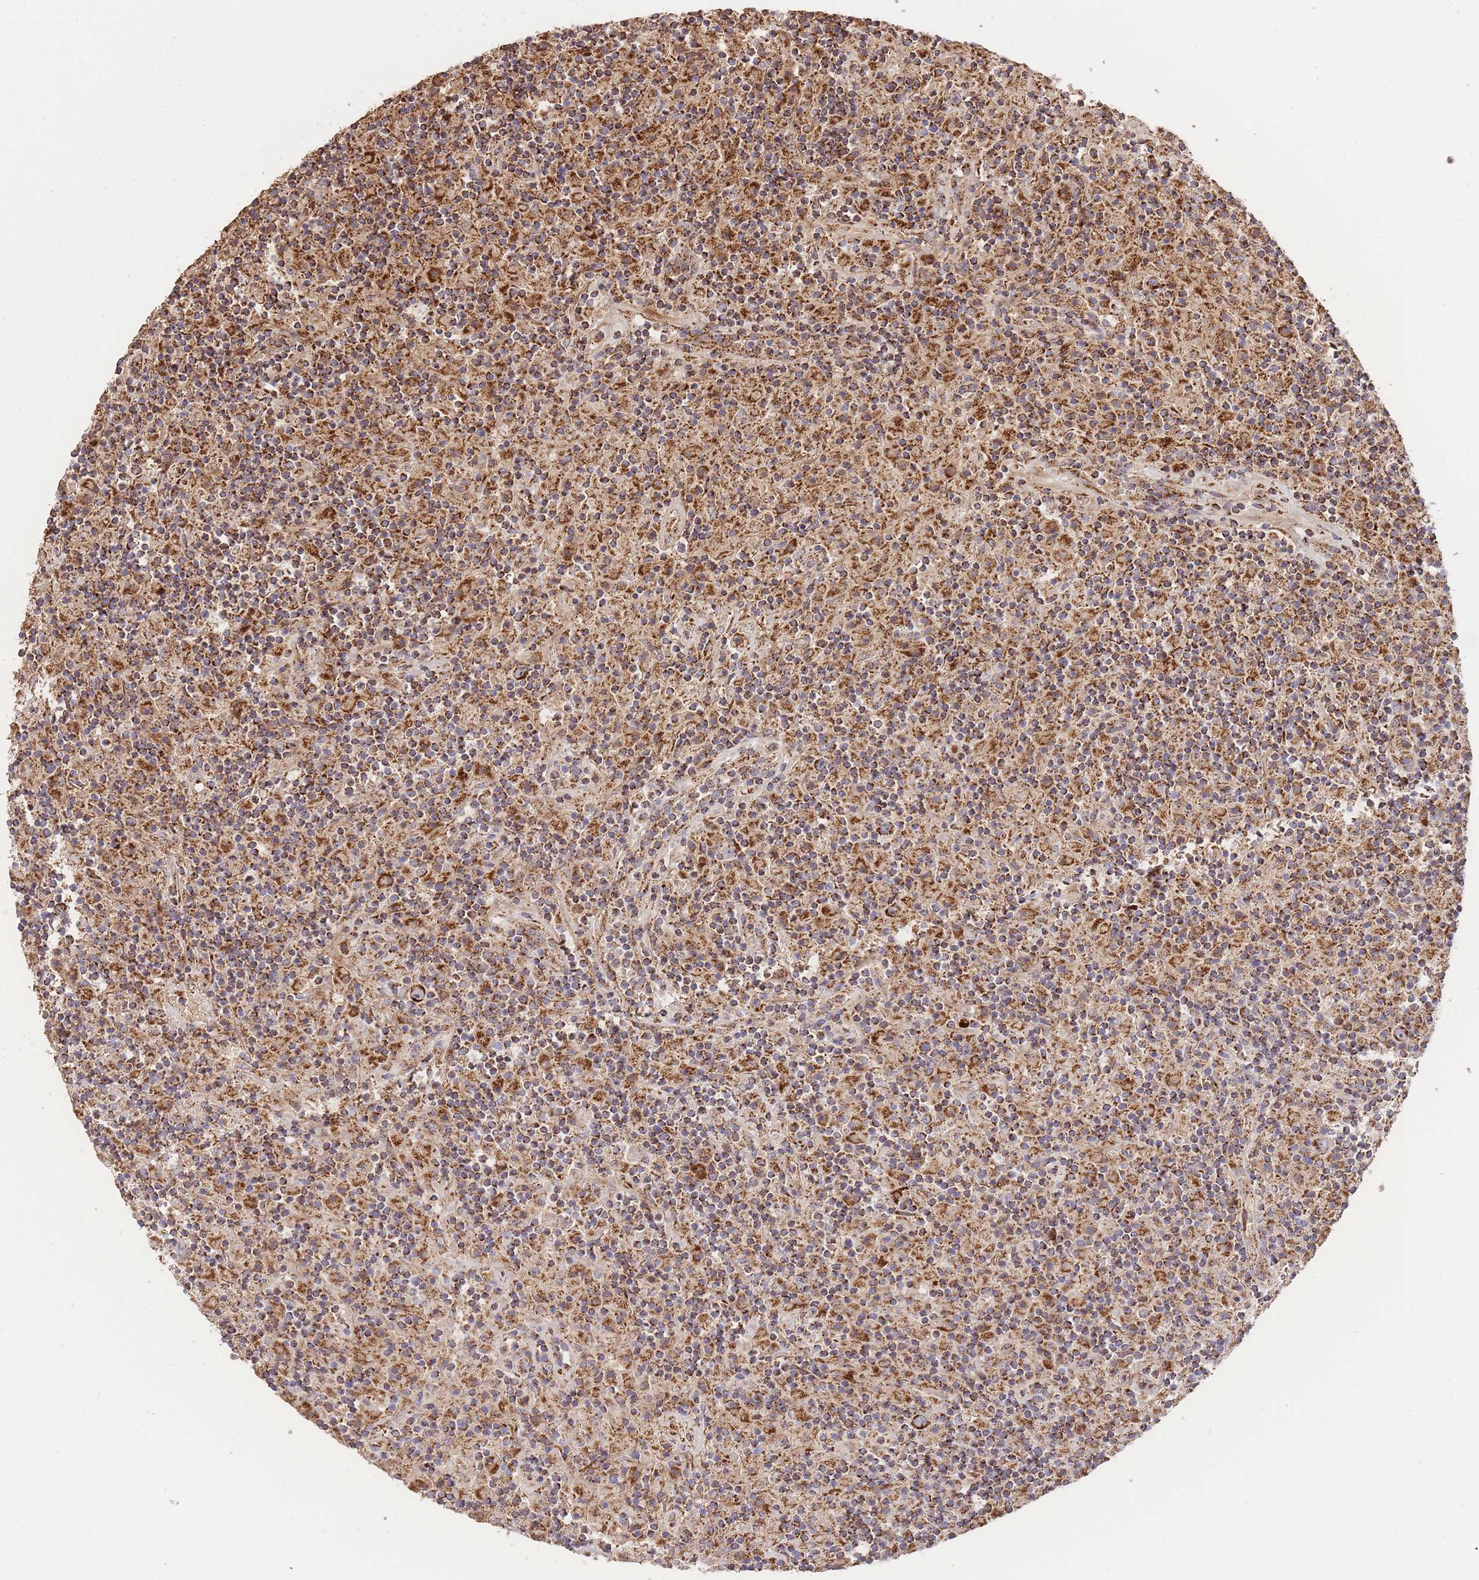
{"staining": {"intensity": "strong", "quantity": ">75%", "location": "cytoplasmic/membranous"}, "tissue": "lymphoma", "cell_type": "Tumor cells", "image_type": "cancer", "snomed": [{"axis": "morphology", "description": "Hodgkin's disease, NOS"}, {"axis": "topography", "description": "Lymph node"}], "caption": "Immunohistochemistry staining of lymphoma, which demonstrates high levels of strong cytoplasmic/membranous positivity in approximately >75% of tumor cells indicating strong cytoplasmic/membranous protein staining. The staining was performed using DAB (brown) for protein detection and nuclei were counterstained in hematoxylin (blue).", "gene": "PREP", "patient": {"sex": "male", "age": 70}}